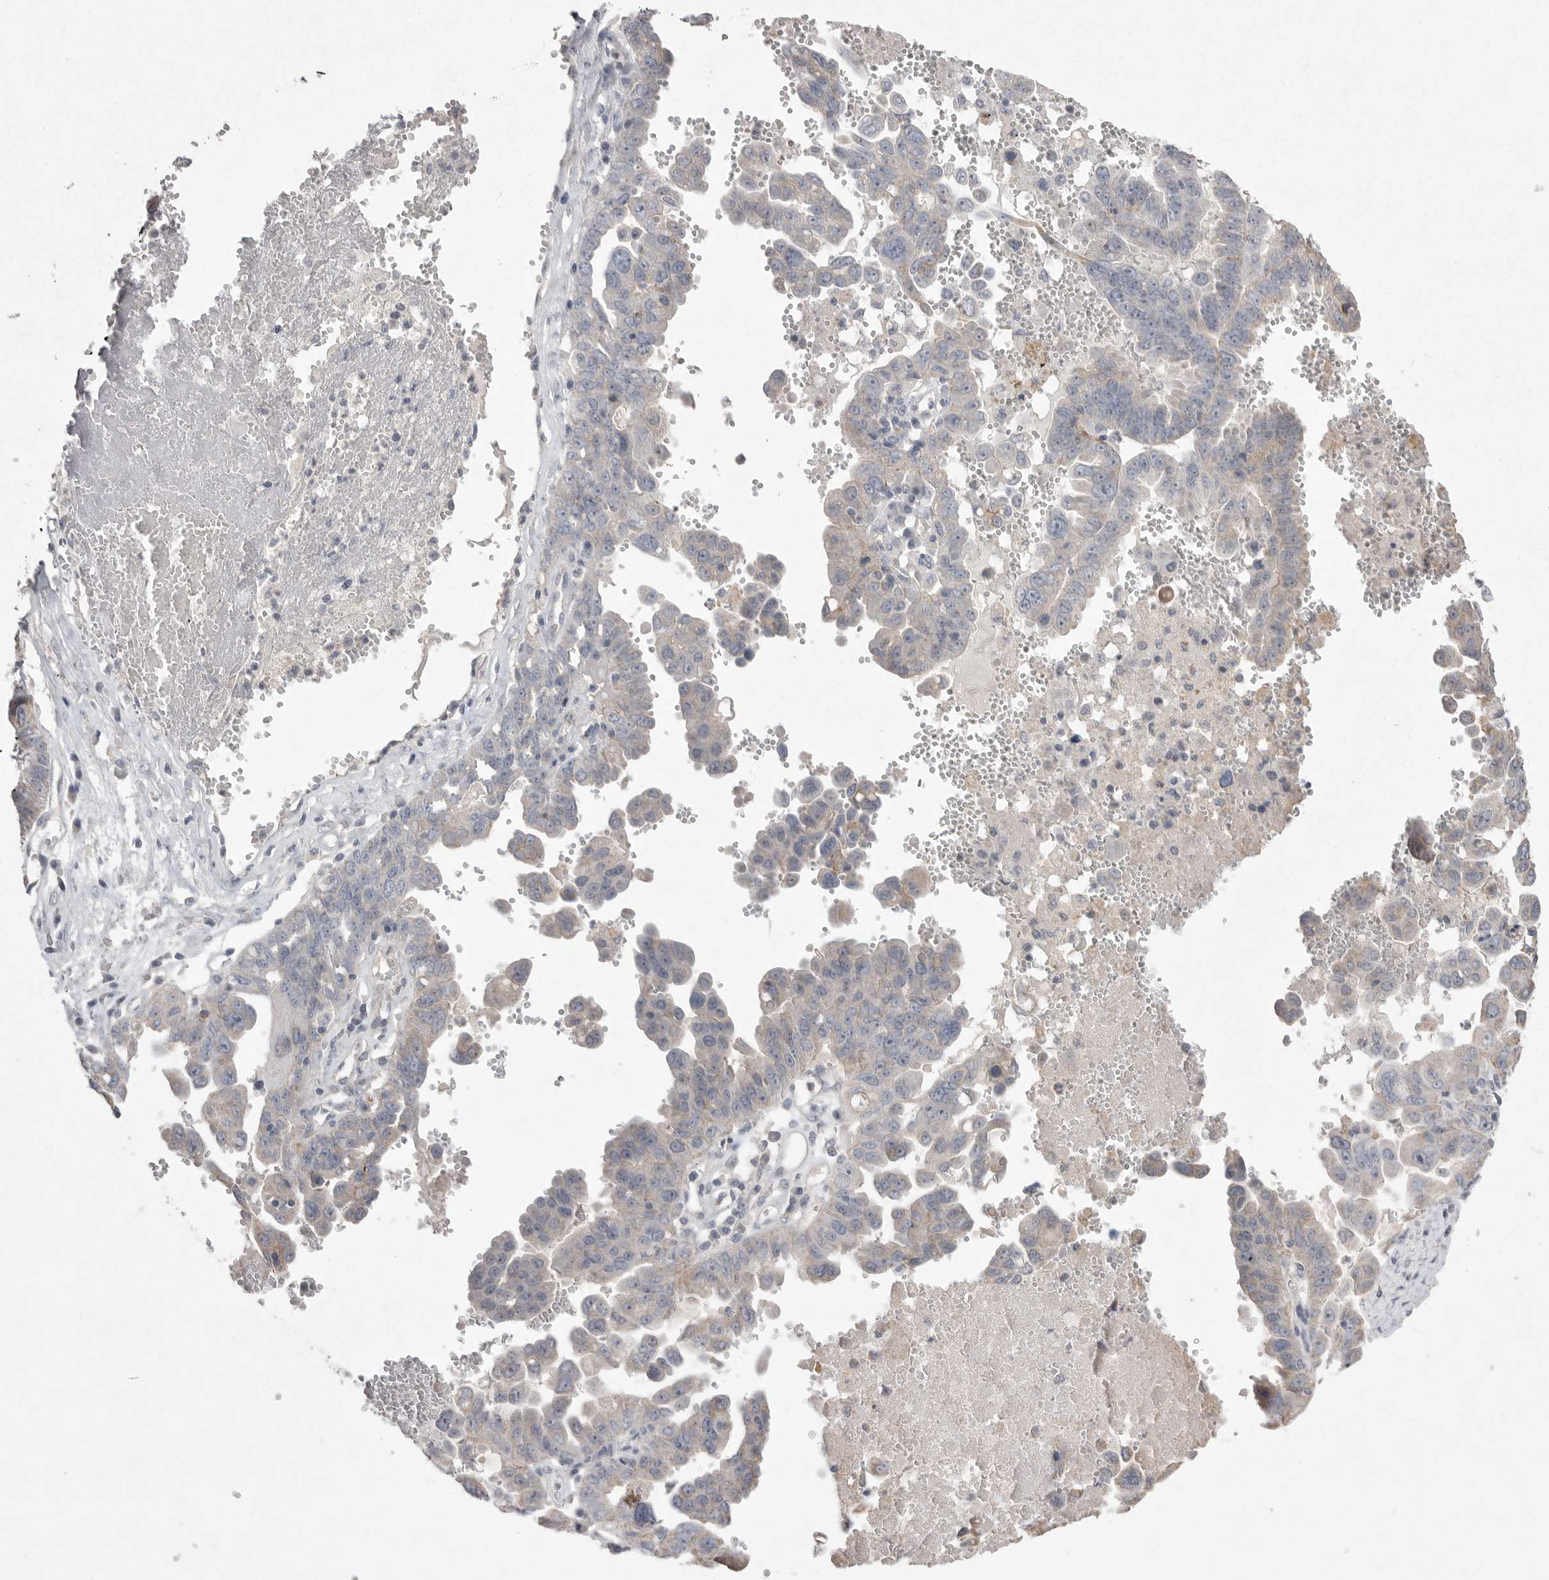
{"staining": {"intensity": "negative", "quantity": "none", "location": "none"}, "tissue": "ovarian cancer", "cell_type": "Tumor cells", "image_type": "cancer", "snomed": [{"axis": "morphology", "description": "Carcinoma, endometroid"}, {"axis": "topography", "description": "Ovary"}], "caption": "This is an immunohistochemistry micrograph of human endometroid carcinoma (ovarian). There is no staining in tumor cells.", "gene": "VANGL2", "patient": {"sex": "female", "age": 62}}